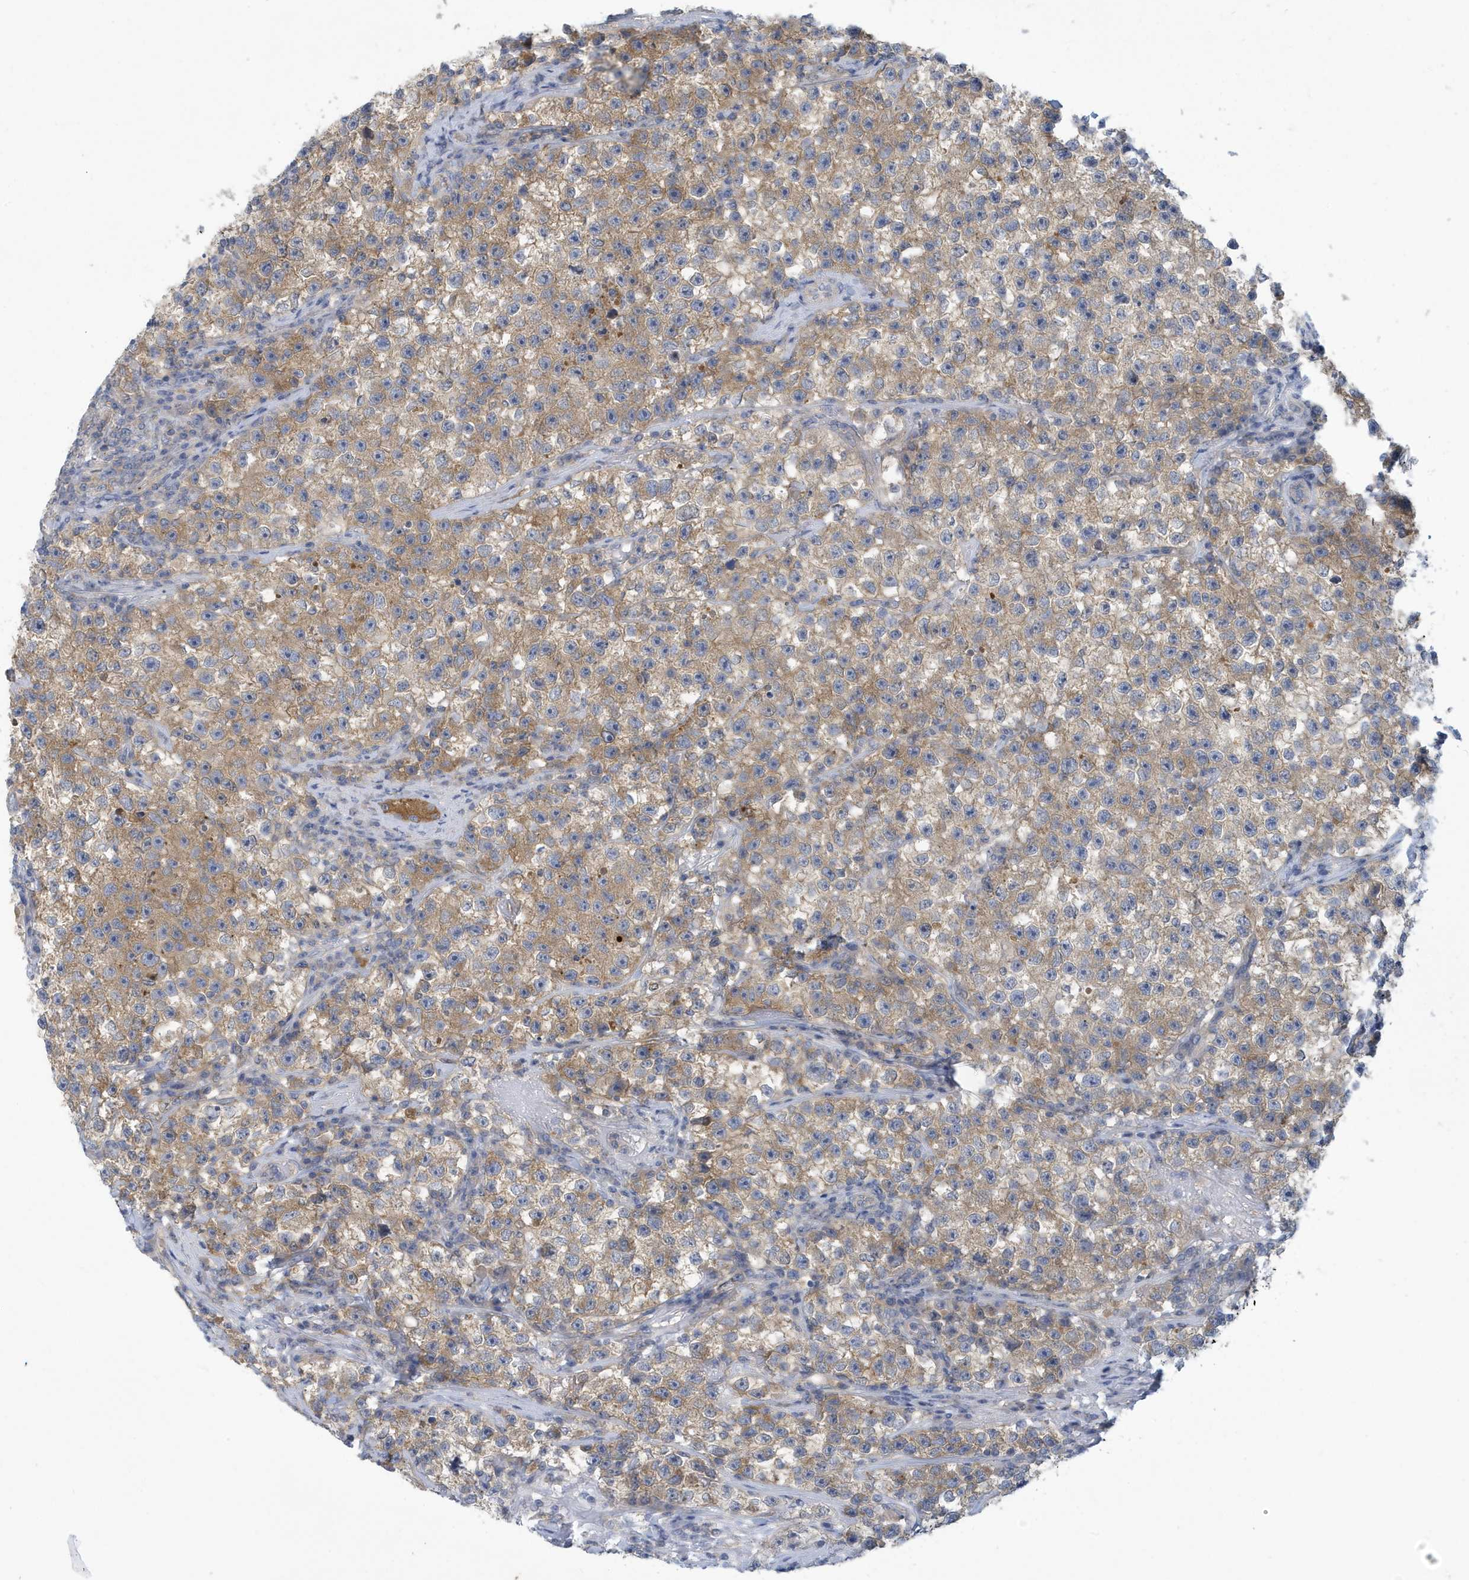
{"staining": {"intensity": "weak", "quantity": ">75%", "location": "cytoplasmic/membranous"}, "tissue": "testis cancer", "cell_type": "Tumor cells", "image_type": "cancer", "snomed": [{"axis": "morphology", "description": "Seminoma, NOS"}, {"axis": "topography", "description": "Testis"}], "caption": "Protein analysis of testis cancer tissue shows weak cytoplasmic/membranous staining in approximately >75% of tumor cells.", "gene": "VTA1", "patient": {"sex": "male", "age": 22}}